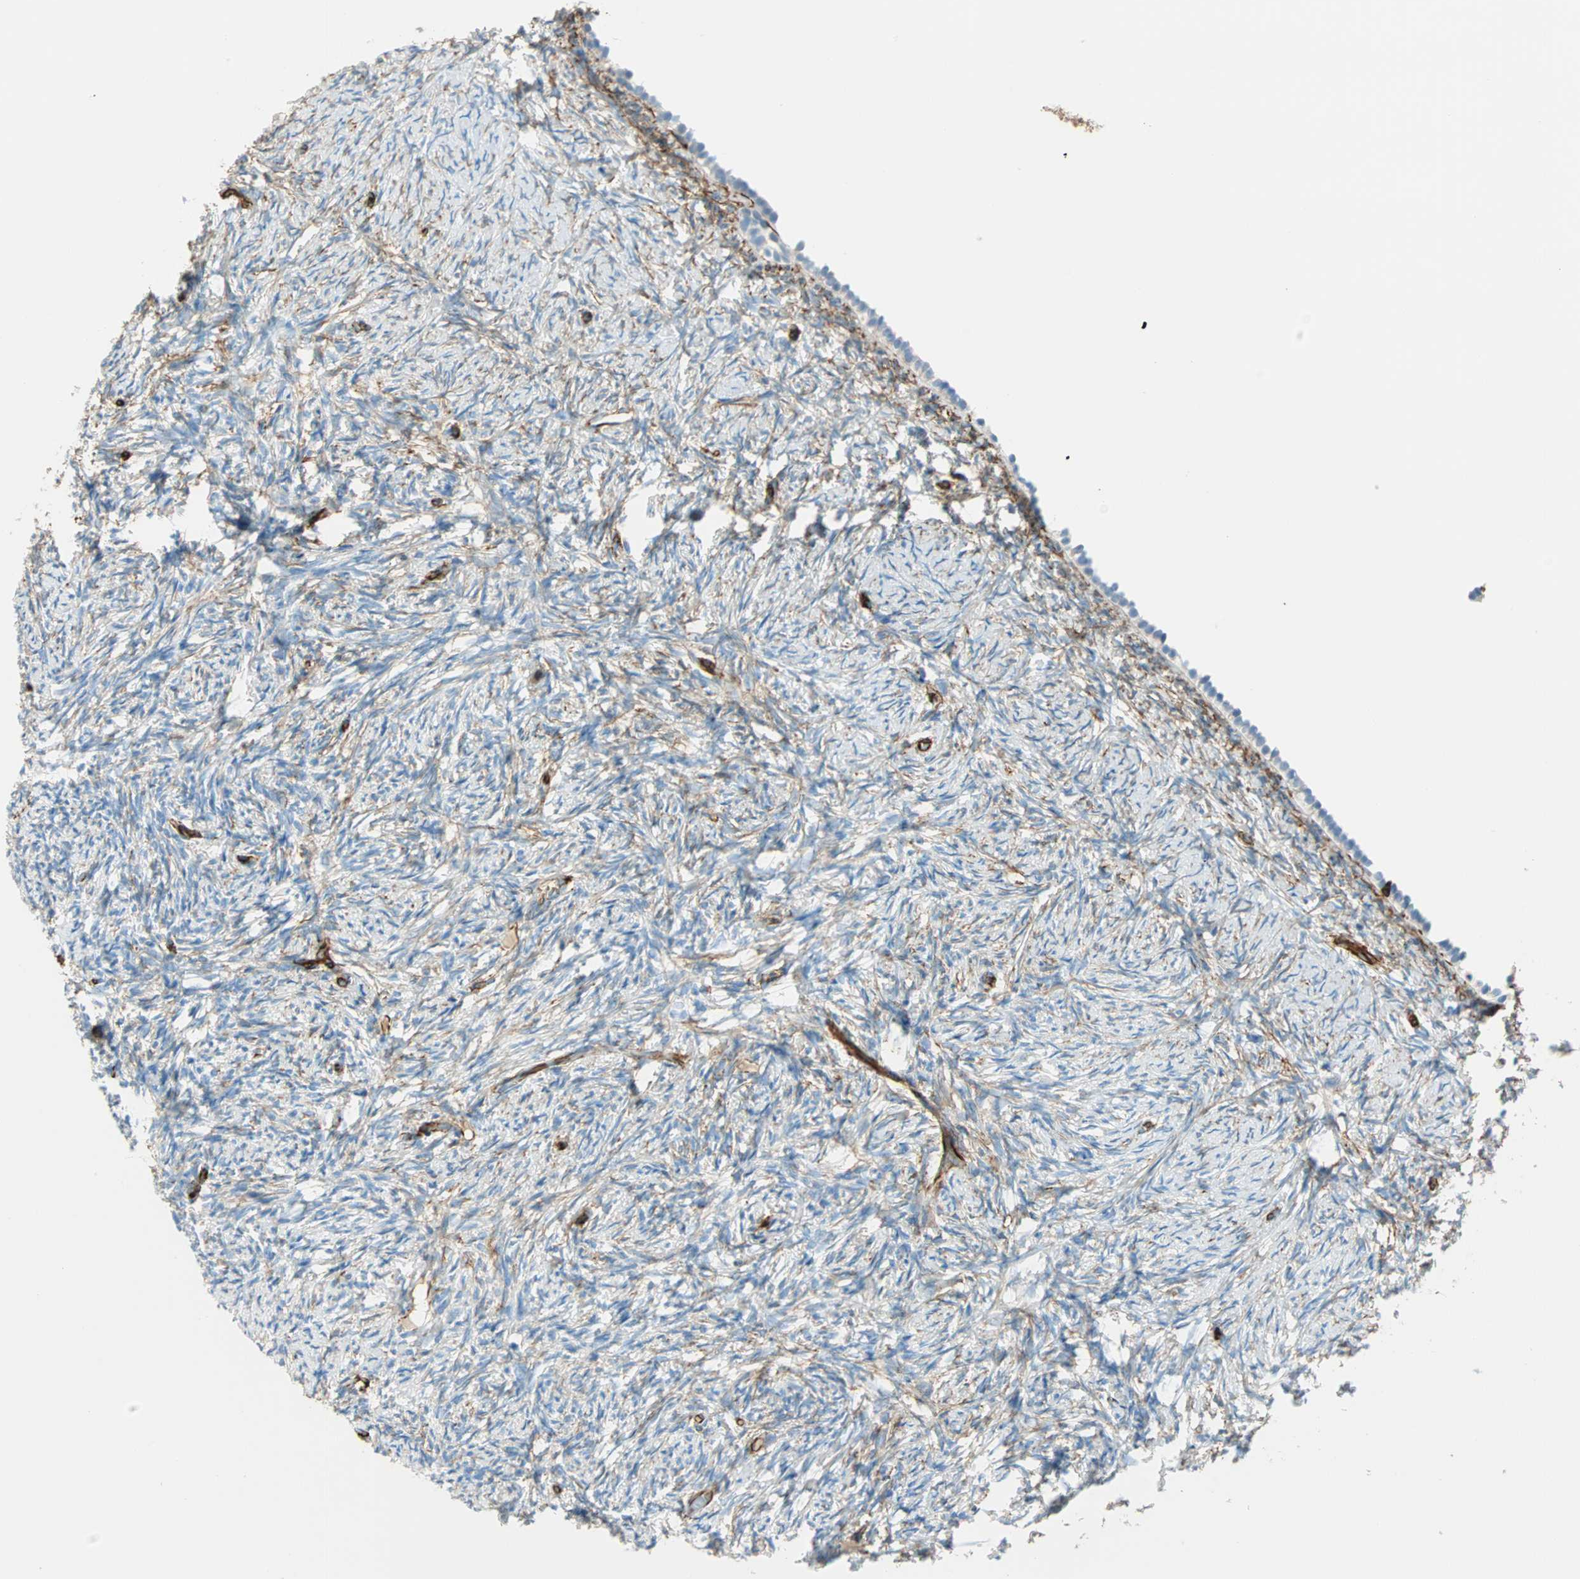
{"staining": {"intensity": "negative", "quantity": "none", "location": "none"}, "tissue": "ovary", "cell_type": "Ovarian stroma cells", "image_type": "normal", "snomed": [{"axis": "morphology", "description": "Normal tissue, NOS"}, {"axis": "topography", "description": "Ovary"}], "caption": "The micrograph displays no staining of ovarian stroma cells in unremarkable ovary.", "gene": "NES", "patient": {"sex": "female", "age": 60}}